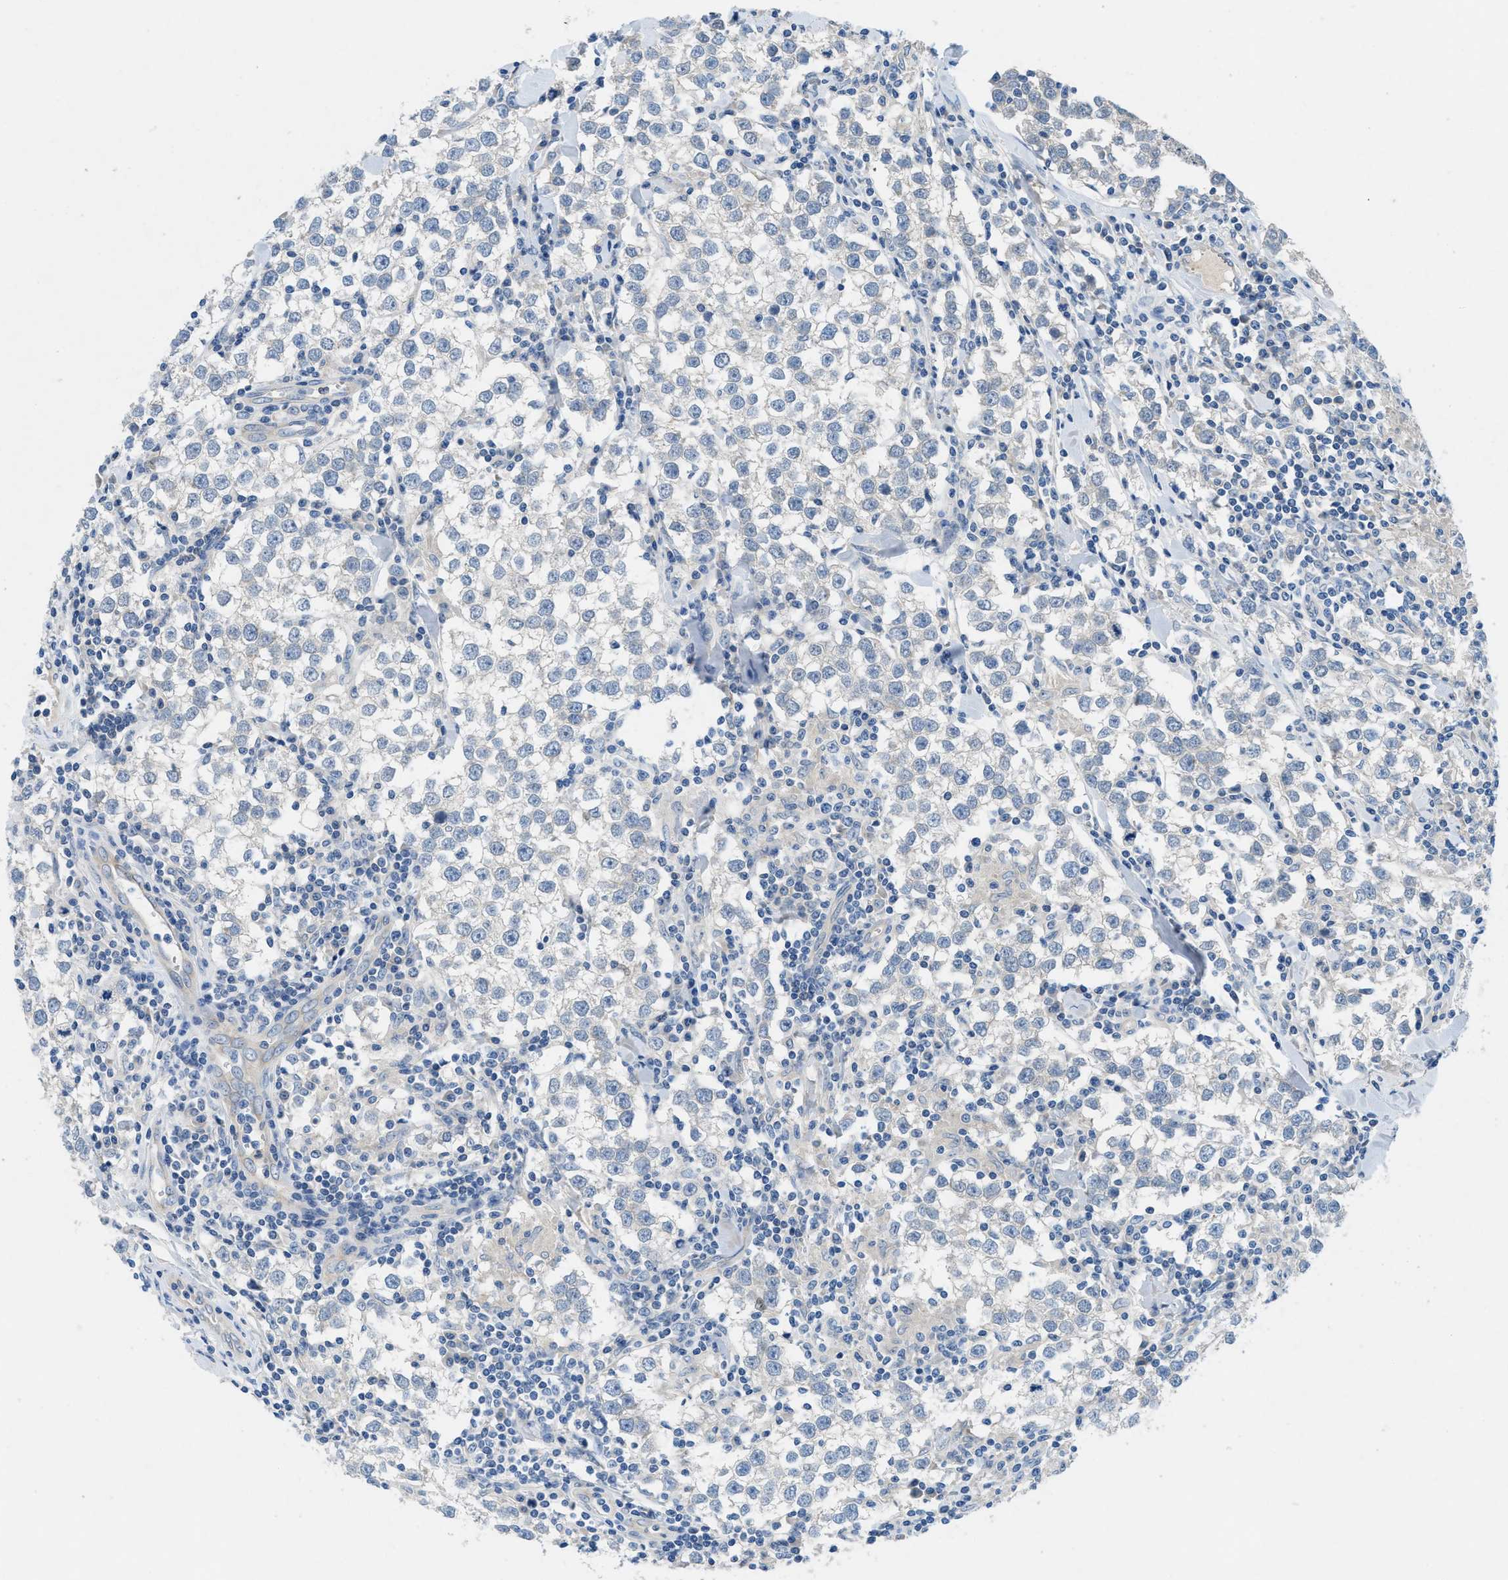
{"staining": {"intensity": "negative", "quantity": "none", "location": "none"}, "tissue": "testis cancer", "cell_type": "Tumor cells", "image_type": "cancer", "snomed": [{"axis": "morphology", "description": "Seminoma, NOS"}, {"axis": "morphology", "description": "Carcinoma, Embryonal, NOS"}, {"axis": "topography", "description": "Testis"}], "caption": "Human testis cancer stained for a protein using IHC reveals no staining in tumor cells.", "gene": "PGR", "patient": {"sex": "male", "age": 36}}